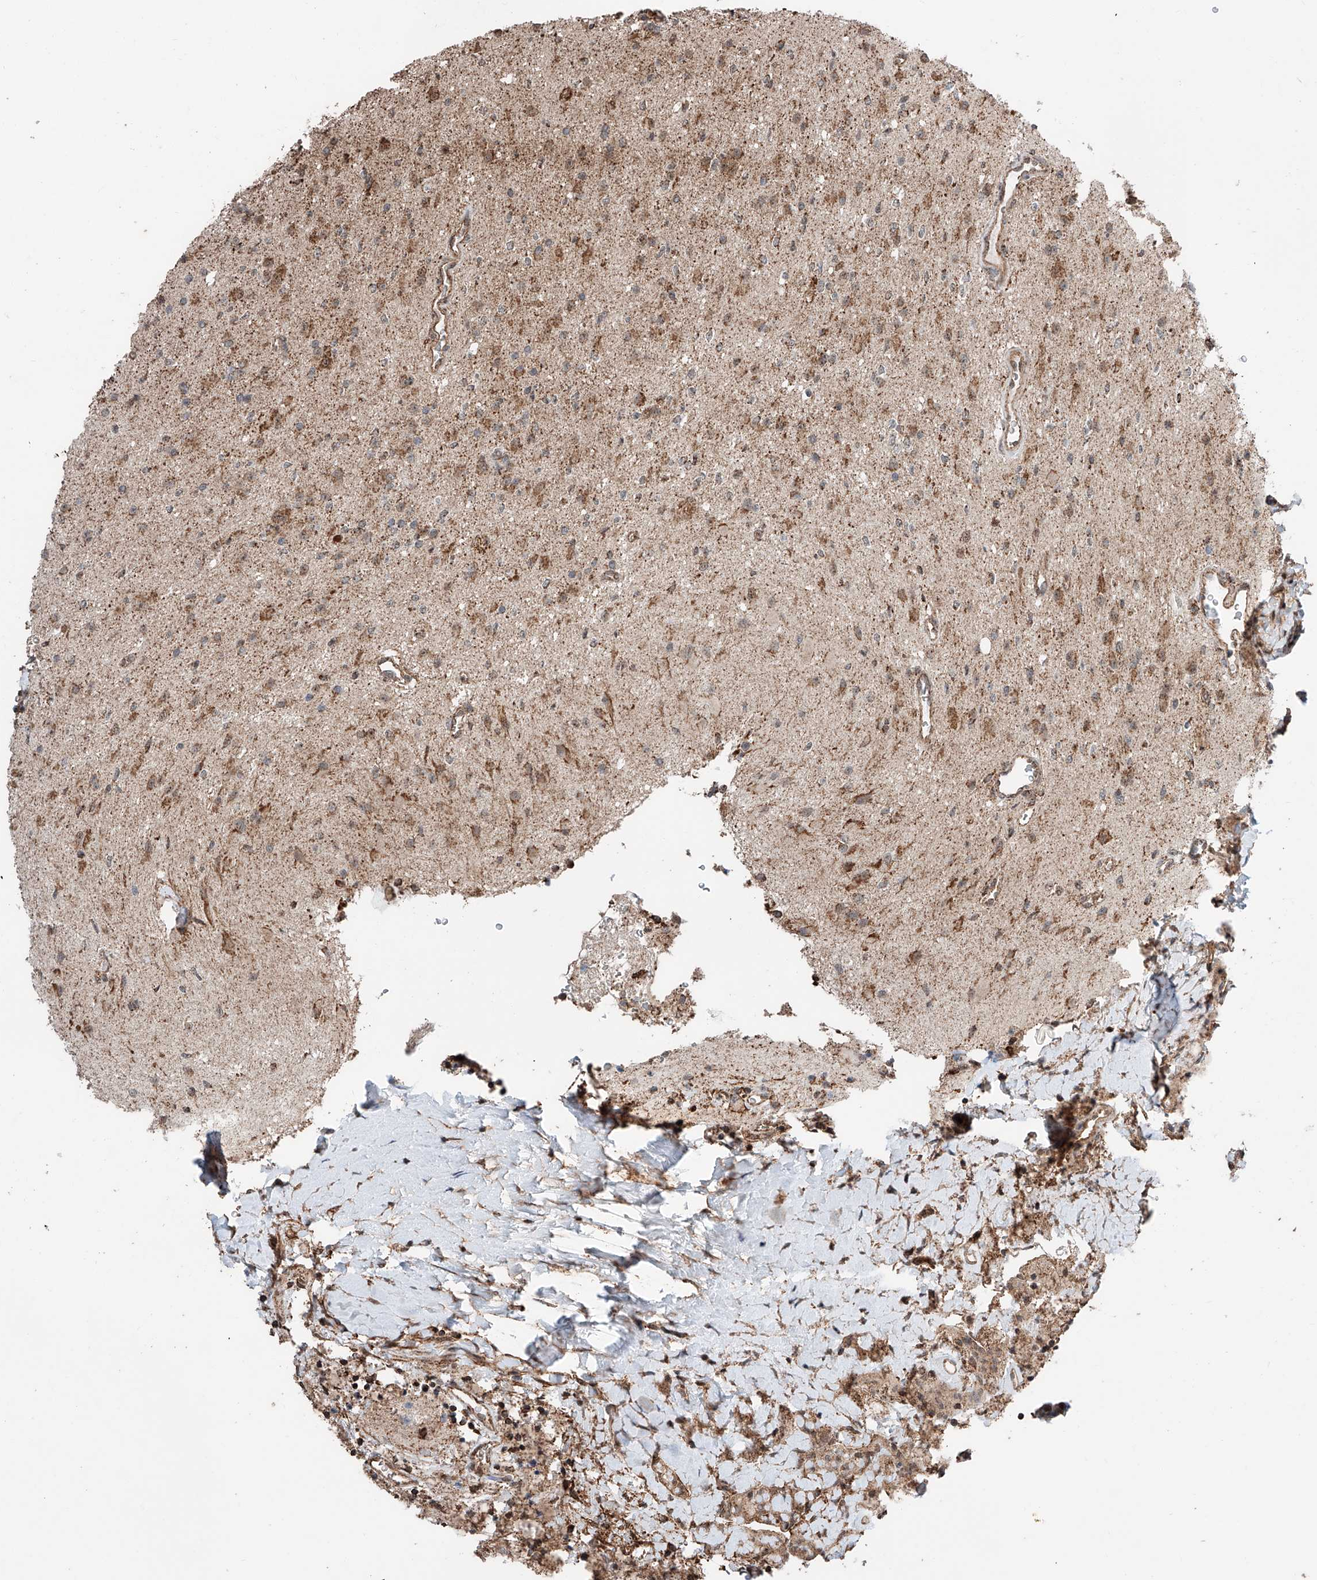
{"staining": {"intensity": "moderate", "quantity": ">75%", "location": "cytoplasmic/membranous"}, "tissue": "glioma", "cell_type": "Tumor cells", "image_type": "cancer", "snomed": [{"axis": "morphology", "description": "Glioma, malignant, High grade"}, {"axis": "topography", "description": "Brain"}], "caption": "This histopathology image displays glioma stained with immunohistochemistry (IHC) to label a protein in brown. The cytoplasmic/membranous of tumor cells show moderate positivity for the protein. Nuclei are counter-stained blue.", "gene": "ZNF445", "patient": {"sex": "male", "age": 34}}